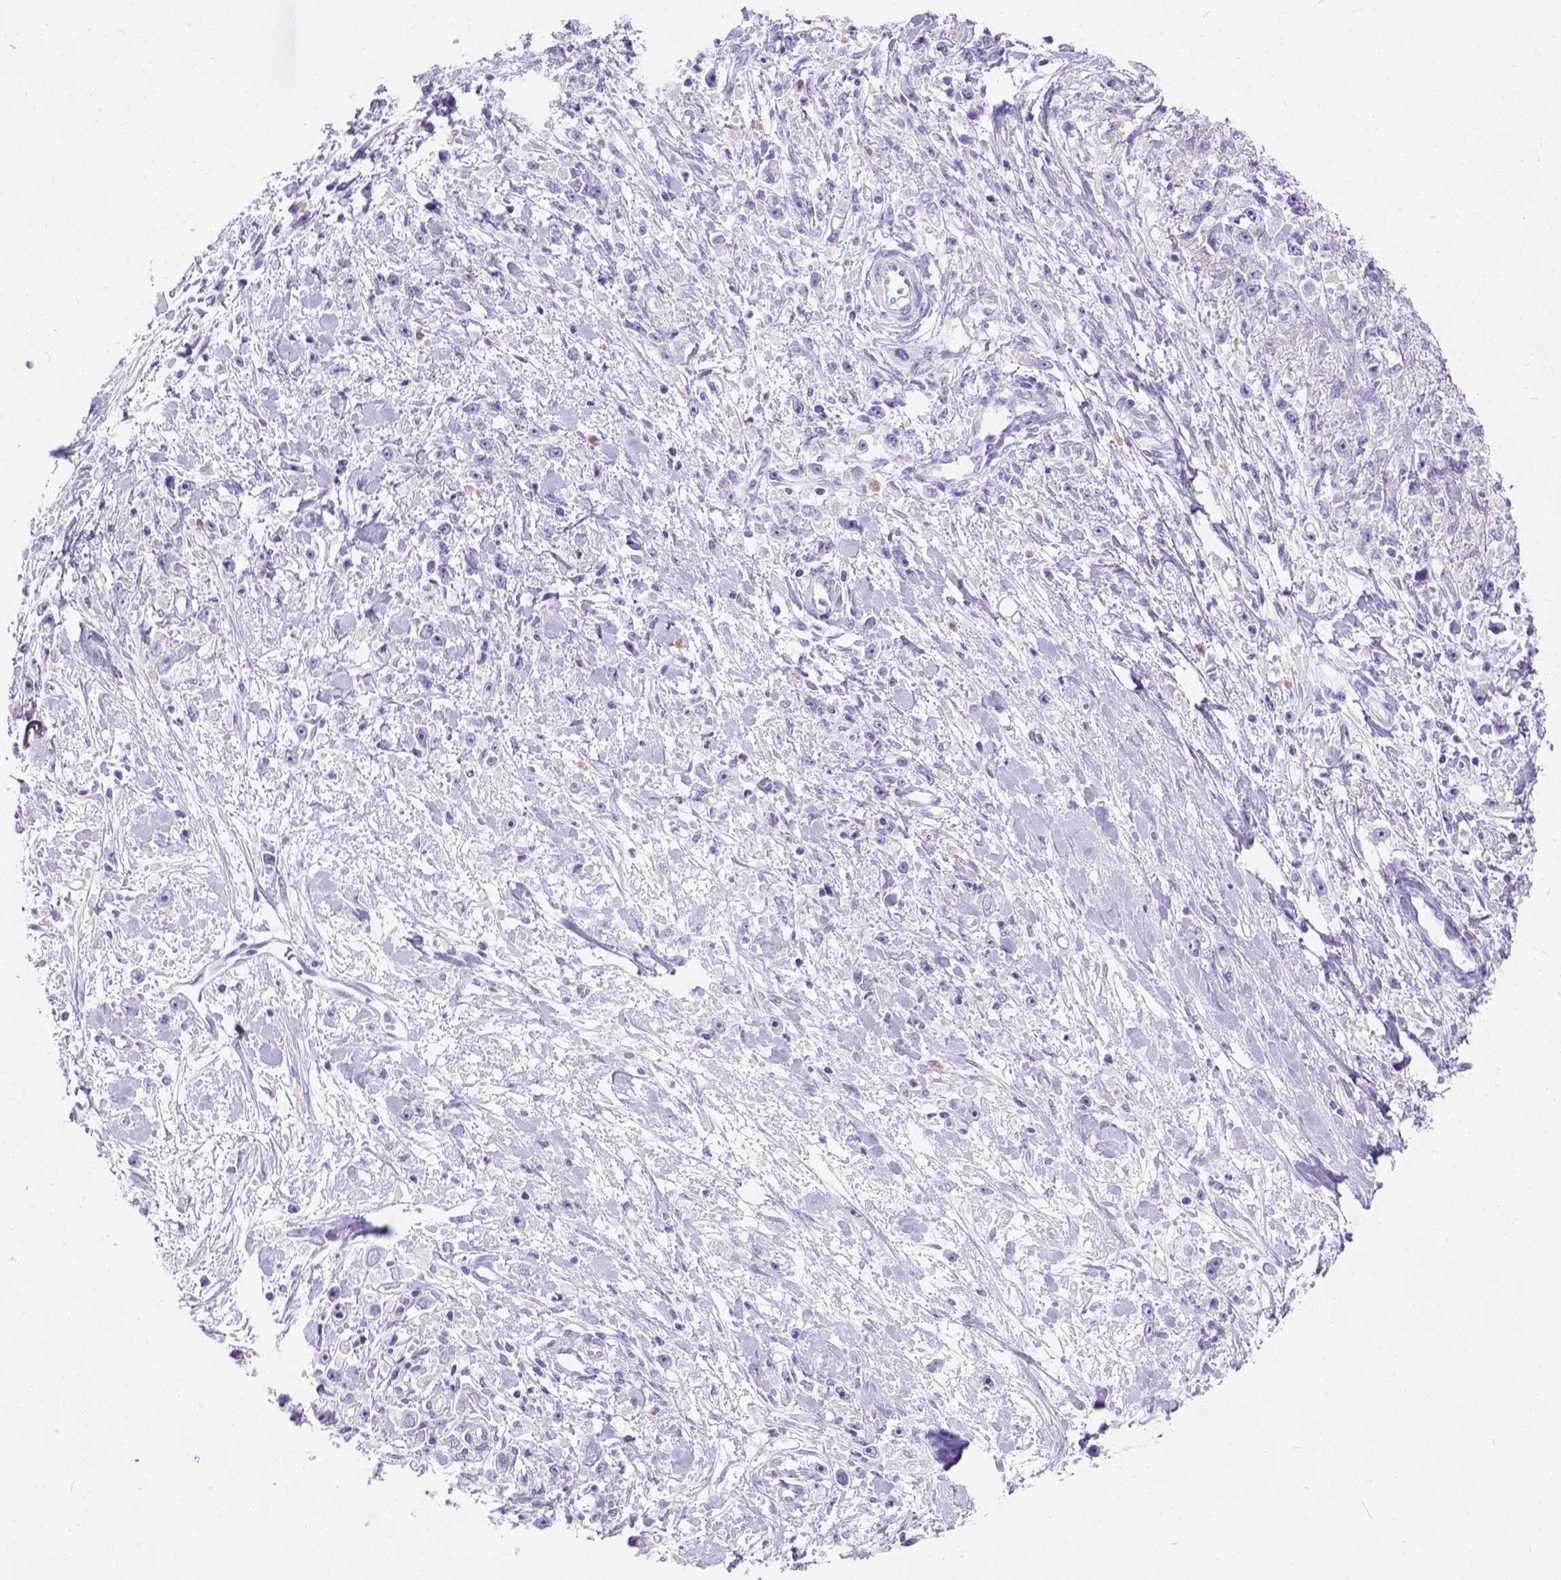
{"staining": {"intensity": "negative", "quantity": "none", "location": "none"}, "tissue": "stomach cancer", "cell_type": "Tumor cells", "image_type": "cancer", "snomed": [{"axis": "morphology", "description": "Adenocarcinoma, NOS"}, {"axis": "topography", "description": "Stomach"}], "caption": "DAB immunohistochemical staining of stomach adenocarcinoma exhibits no significant positivity in tumor cells.", "gene": "PHF7", "patient": {"sex": "female", "age": 59}}